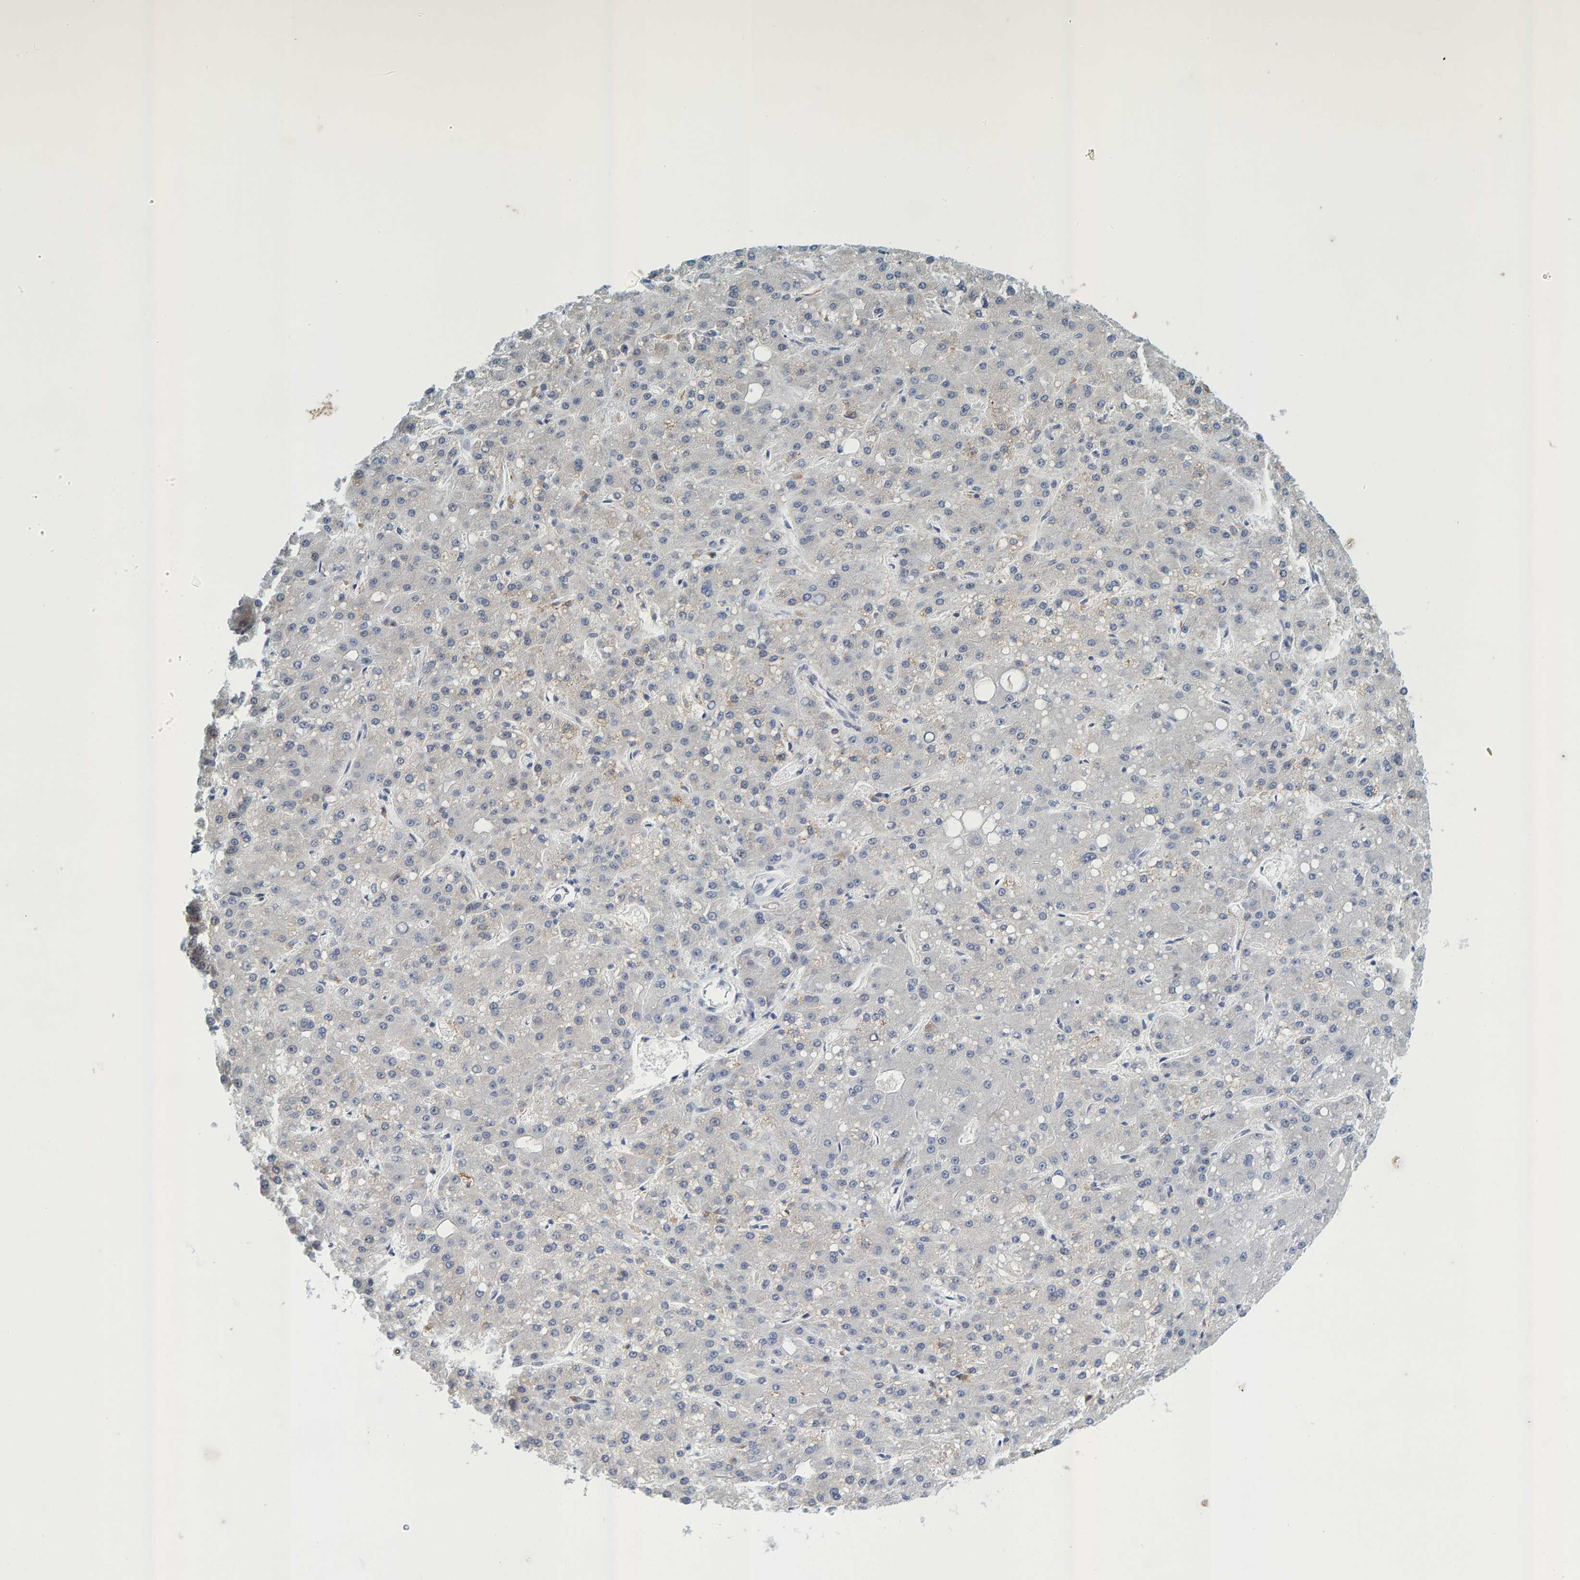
{"staining": {"intensity": "negative", "quantity": "none", "location": "none"}, "tissue": "liver cancer", "cell_type": "Tumor cells", "image_type": "cancer", "snomed": [{"axis": "morphology", "description": "Carcinoma, Hepatocellular, NOS"}, {"axis": "topography", "description": "Liver"}], "caption": "Tumor cells show no significant expression in liver hepatocellular carcinoma.", "gene": "ZNF77", "patient": {"sex": "male", "age": 67}}